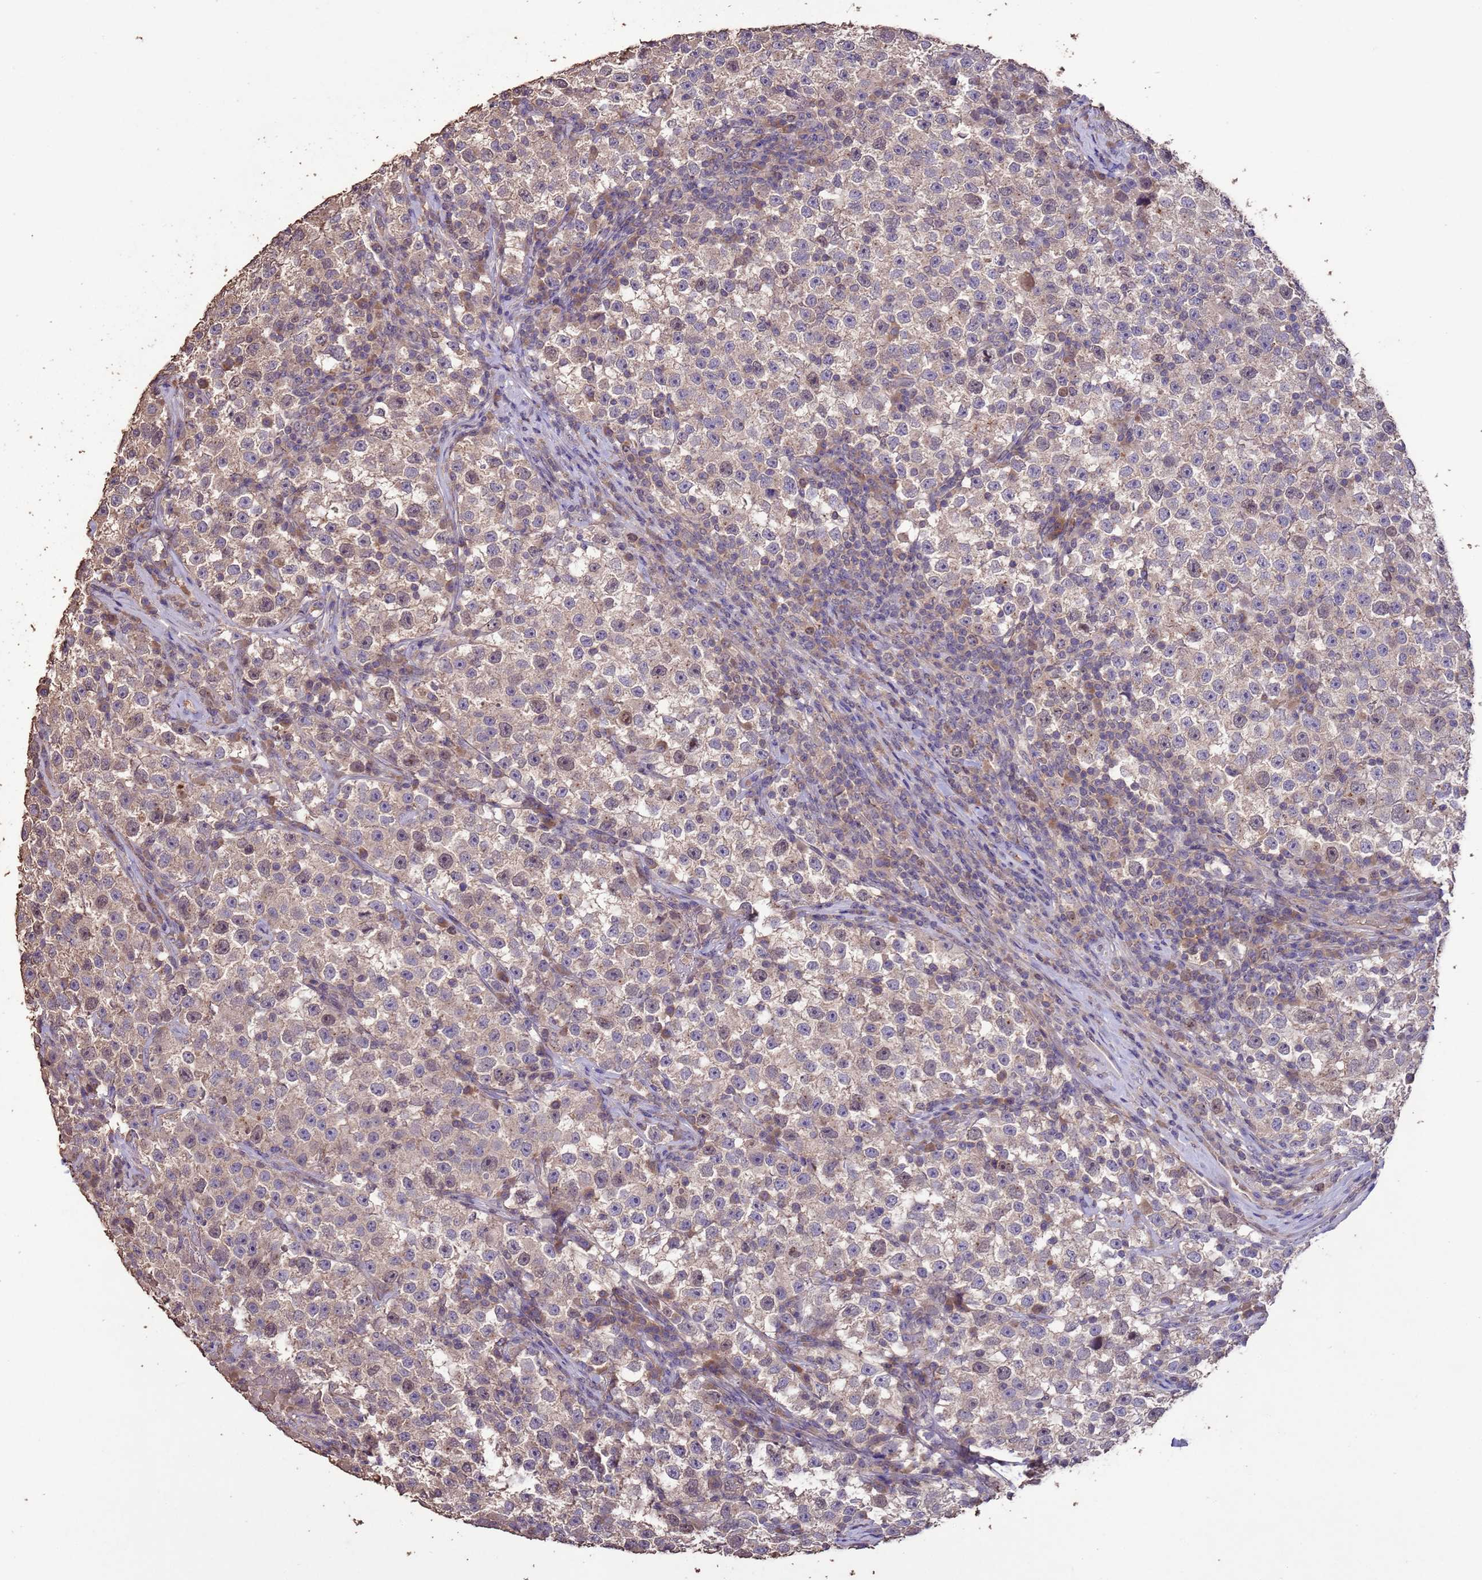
{"staining": {"intensity": "weak", "quantity": "<25%", "location": "cytoplasmic/membranous"}, "tissue": "testis cancer", "cell_type": "Tumor cells", "image_type": "cancer", "snomed": [{"axis": "morphology", "description": "Seminoma, NOS"}, {"axis": "topography", "description": "Testis"}], "caption": "DAB immunohistochemical staining of testis seminoma demonstrates no significant expression in tumor cells.", "gene": "SLC9B2", "patient": {"sex": "male", "age": 22}}